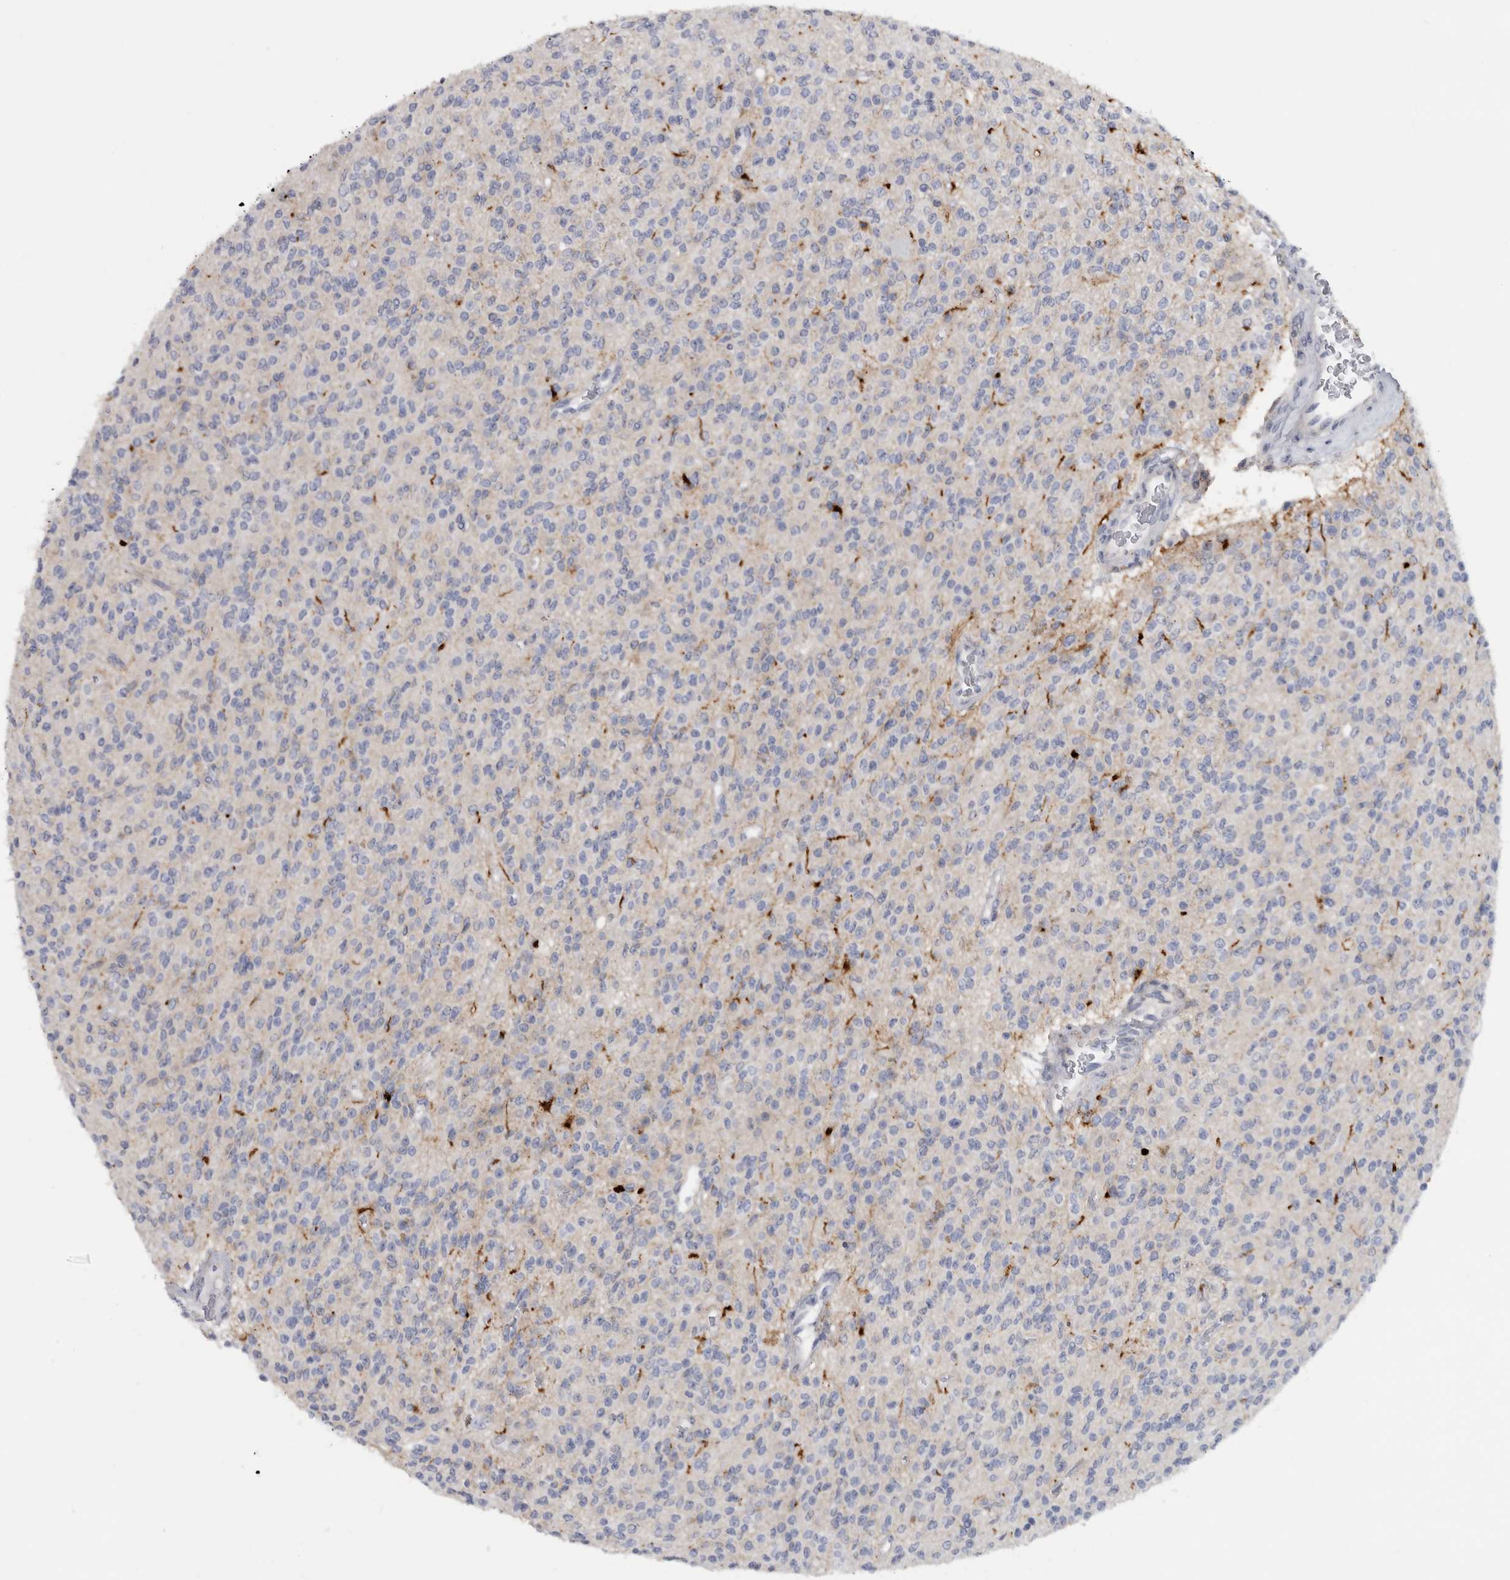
{"staining": {"intensity": "negative", "quantity": "none", "location": "none"}, "tissue": "glioma", "cell_type": "Tumor cells", "image_type": "cancer", "snomed": [{"axis": "morphology", "description": "Glioma, malignant, High grade"}, {"axis": "topography", "description": "Brain"}], "caption": "There is no significant staining in tumor cells of malignant high-grade glioma.", "gene": "DNAJC24", "patient": {"sex": "male", "age": 34}}